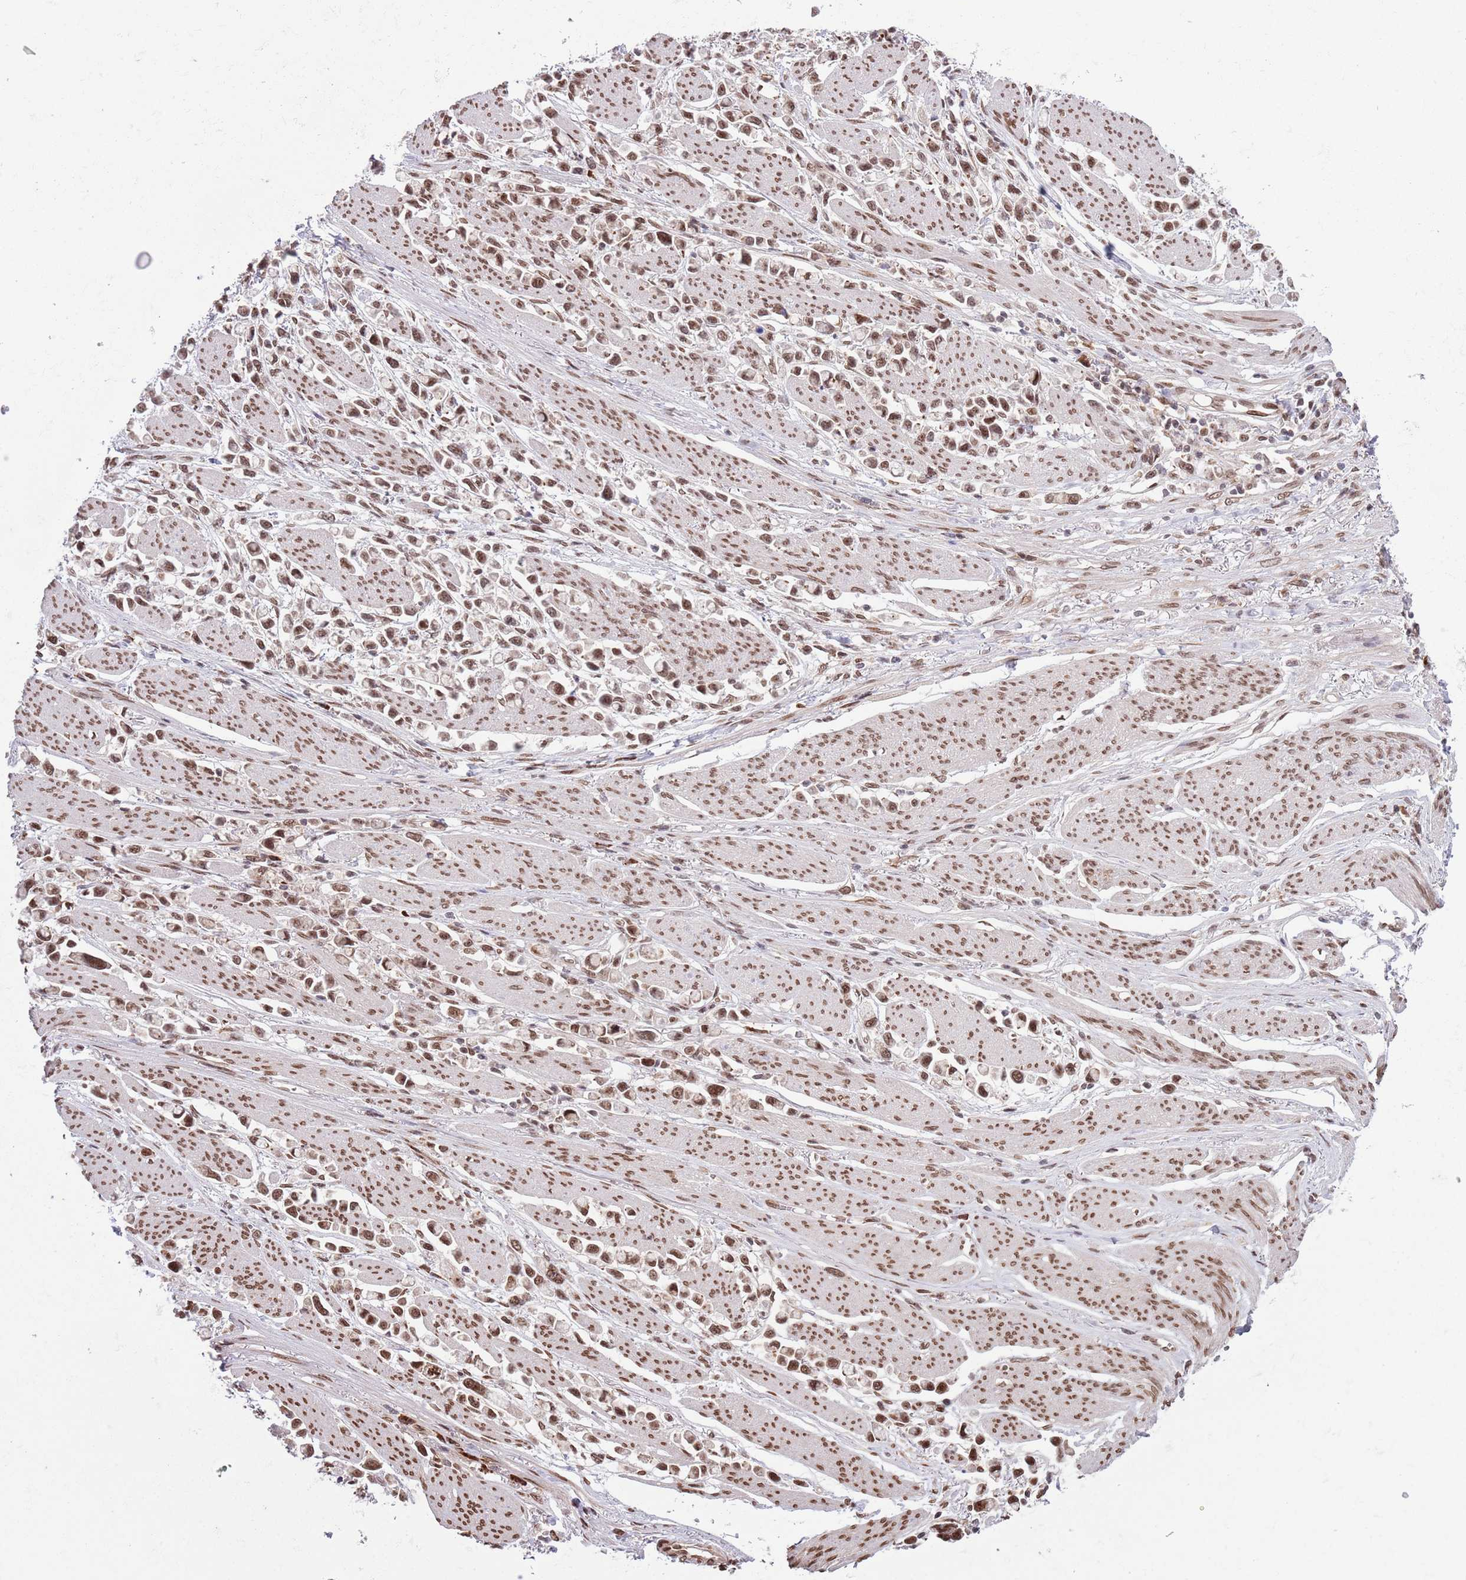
{"staining": {"intensity": "moderate", "quantity": ">75%", "location": "cytoplasmic/membranous,nuclear"}, "tissue": "stomach cancer", "cell_type": "Tumor cells", "image_type": "cancer", "snomed": [{"axis": "morphology", "description": "Adenocarcinoma, NOS"}, {"axis": "topography", "description": "Stomach"}], "caption": "Tumor cells exhibit medium levels of moderate cytoplasmic/membranous and nuclear expression in approximately >75% of cells in stomach cancer (adenocarcinoma).", "gene": "SIPA1L3", "patient": {"sex": "female", "age": 81}}